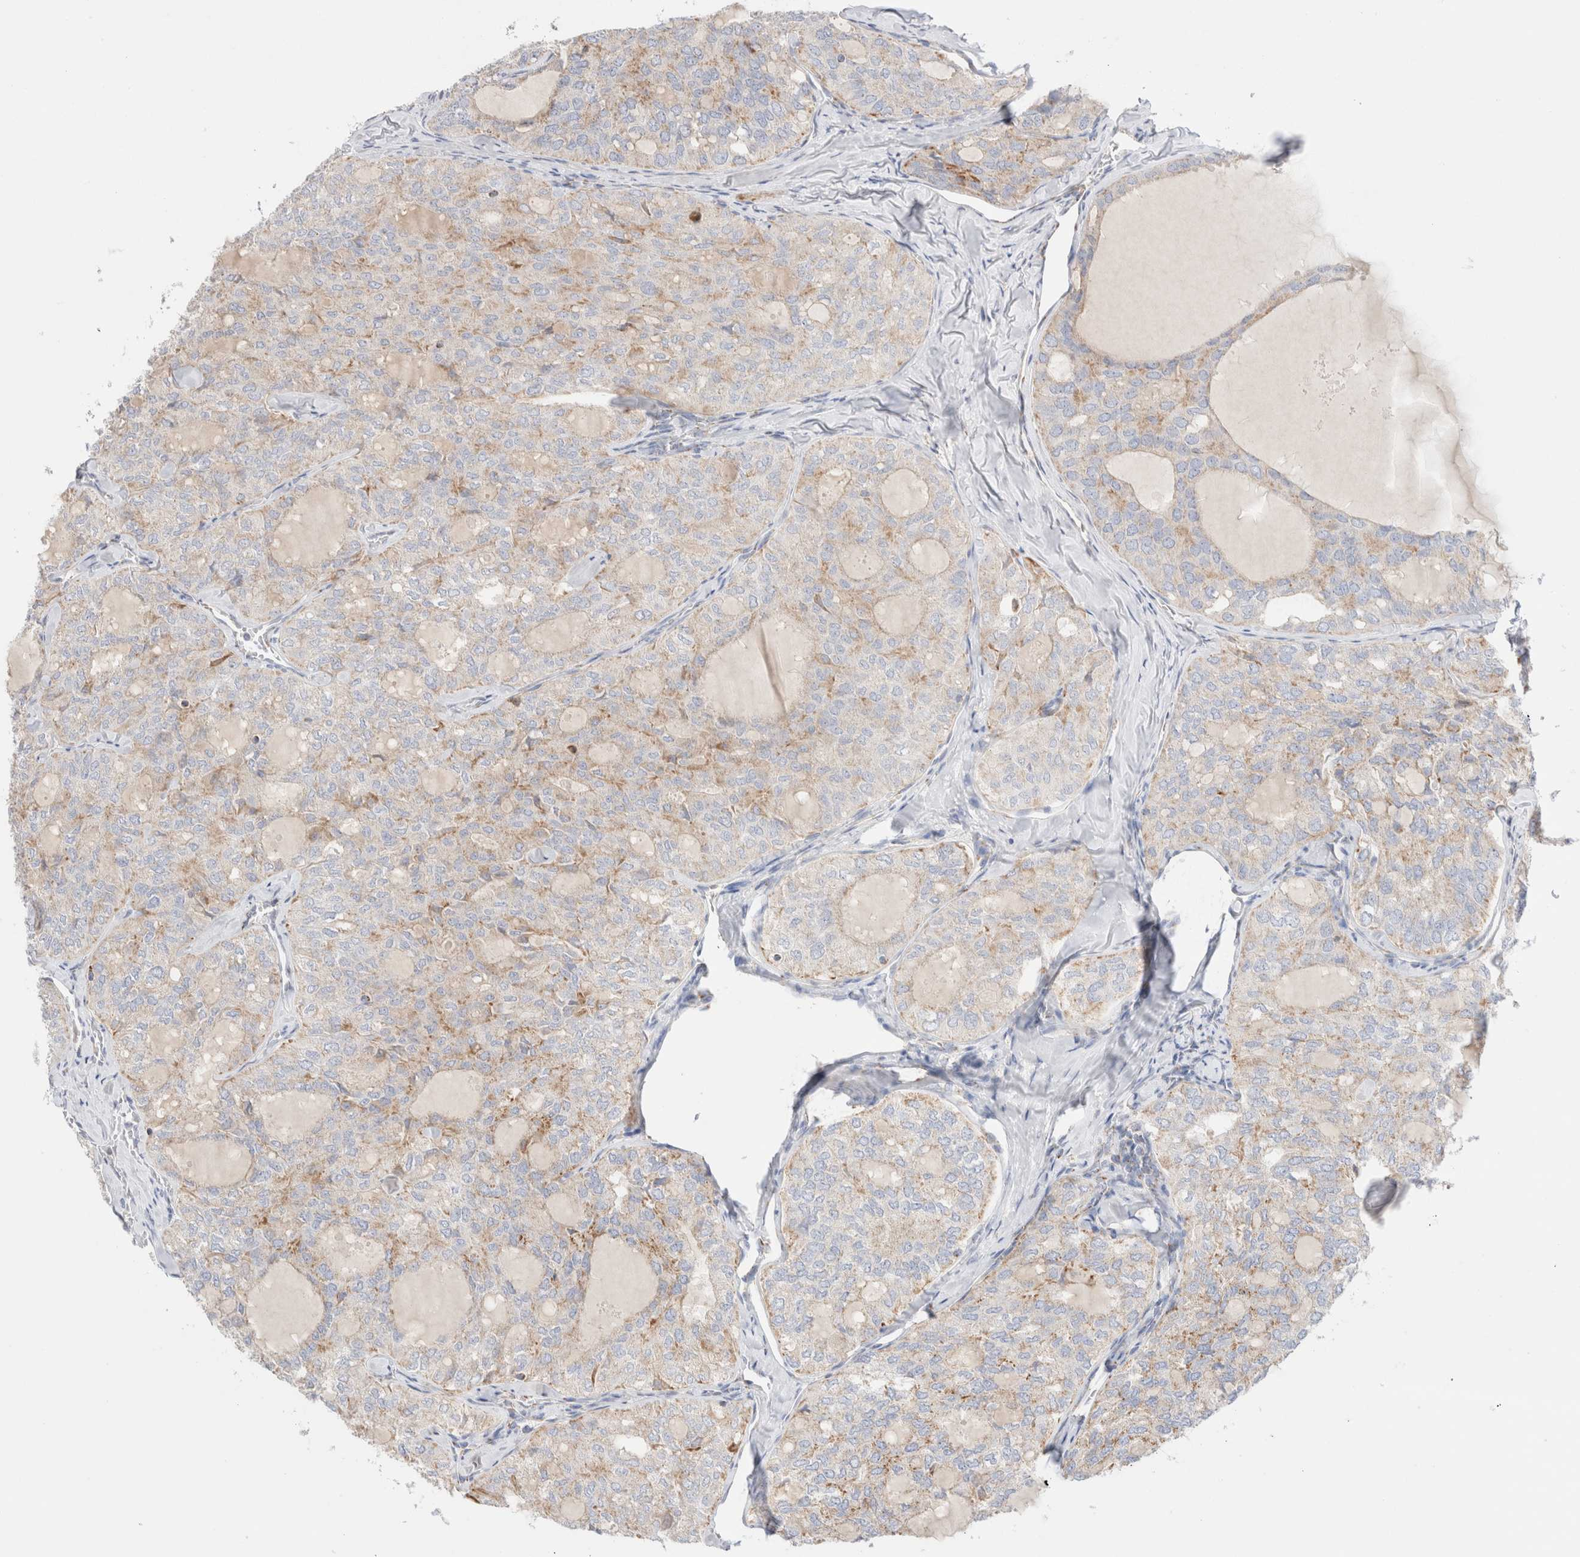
{"staining": {"intensity": "weak", "quantity": "<25%", "location": "cytoplasmic/membranous"}, "tissue": "thyroid cancer", "cell_type": "Tumor cells", "image_type": "cancer", "snomed": [{"axis": "morphology", "description": "Follicular adenoma carcinoma, NOS"}, {"axis": "topography", "description": "Thyroid gland"}], "caption": "Human thyroid cancer stained for a protein using immunohistochemistry reveals no positivity in tumor cells.", "gene": "ATP6V1C1", "patient": {"sex": "male", "age": 75}}